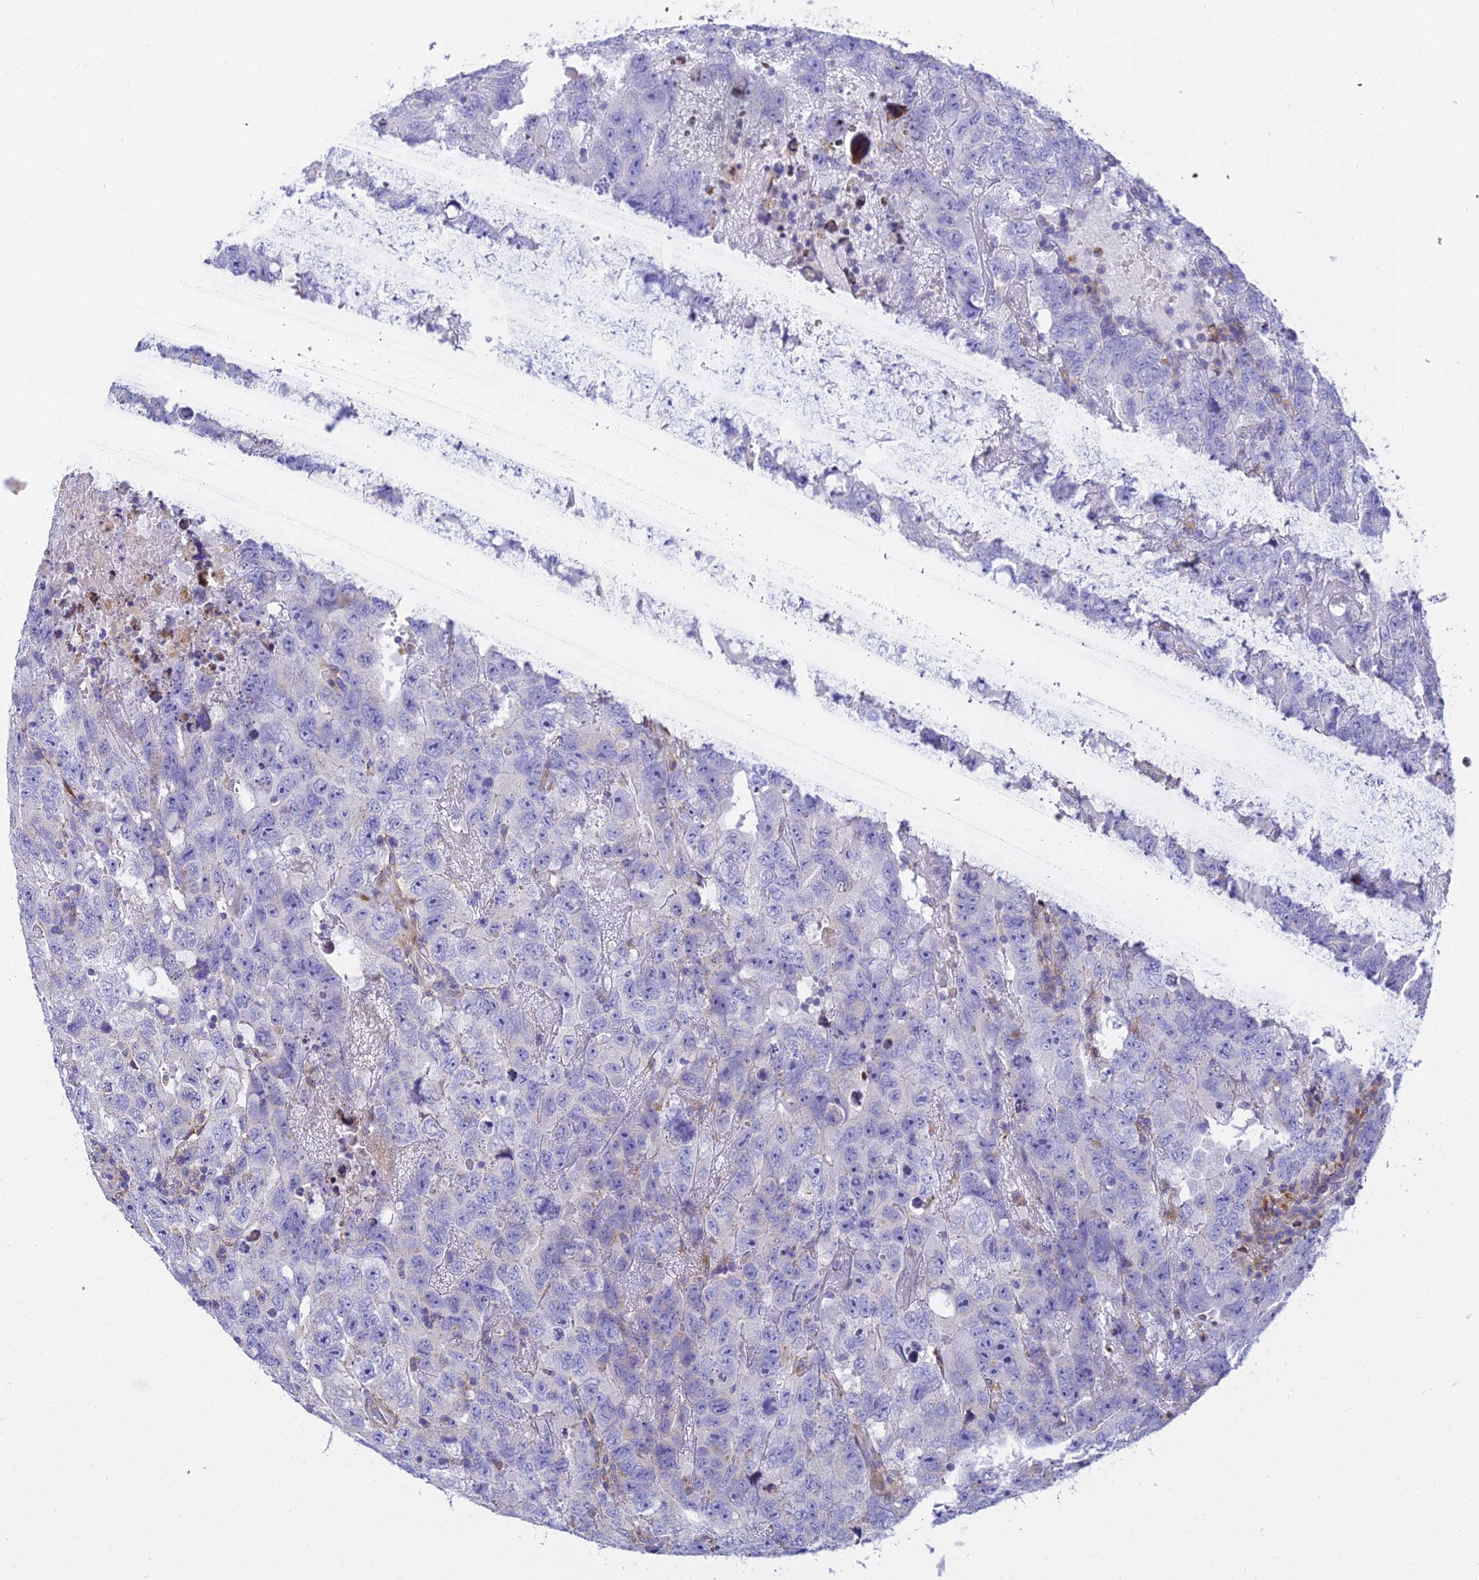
{"staining": {"intensity": "negative", "quantity": "none", "location": "none"}, "tissue": "testis cancer", "cell_type": "Tumor cells", "image_type": "cancer", "snomed": [{"axis": "morphology", "description": "Carcinoma, Embryonal, NOS"}, {"axis": "topography", "description": "Testis"}], "caption": "Immunohistochemistry of human testis cancer (embryonal carcinoma) exhibits no staining in tumor cells.", "gene": "CLCN7", "patient": {"sex": "male", "age": 45}}